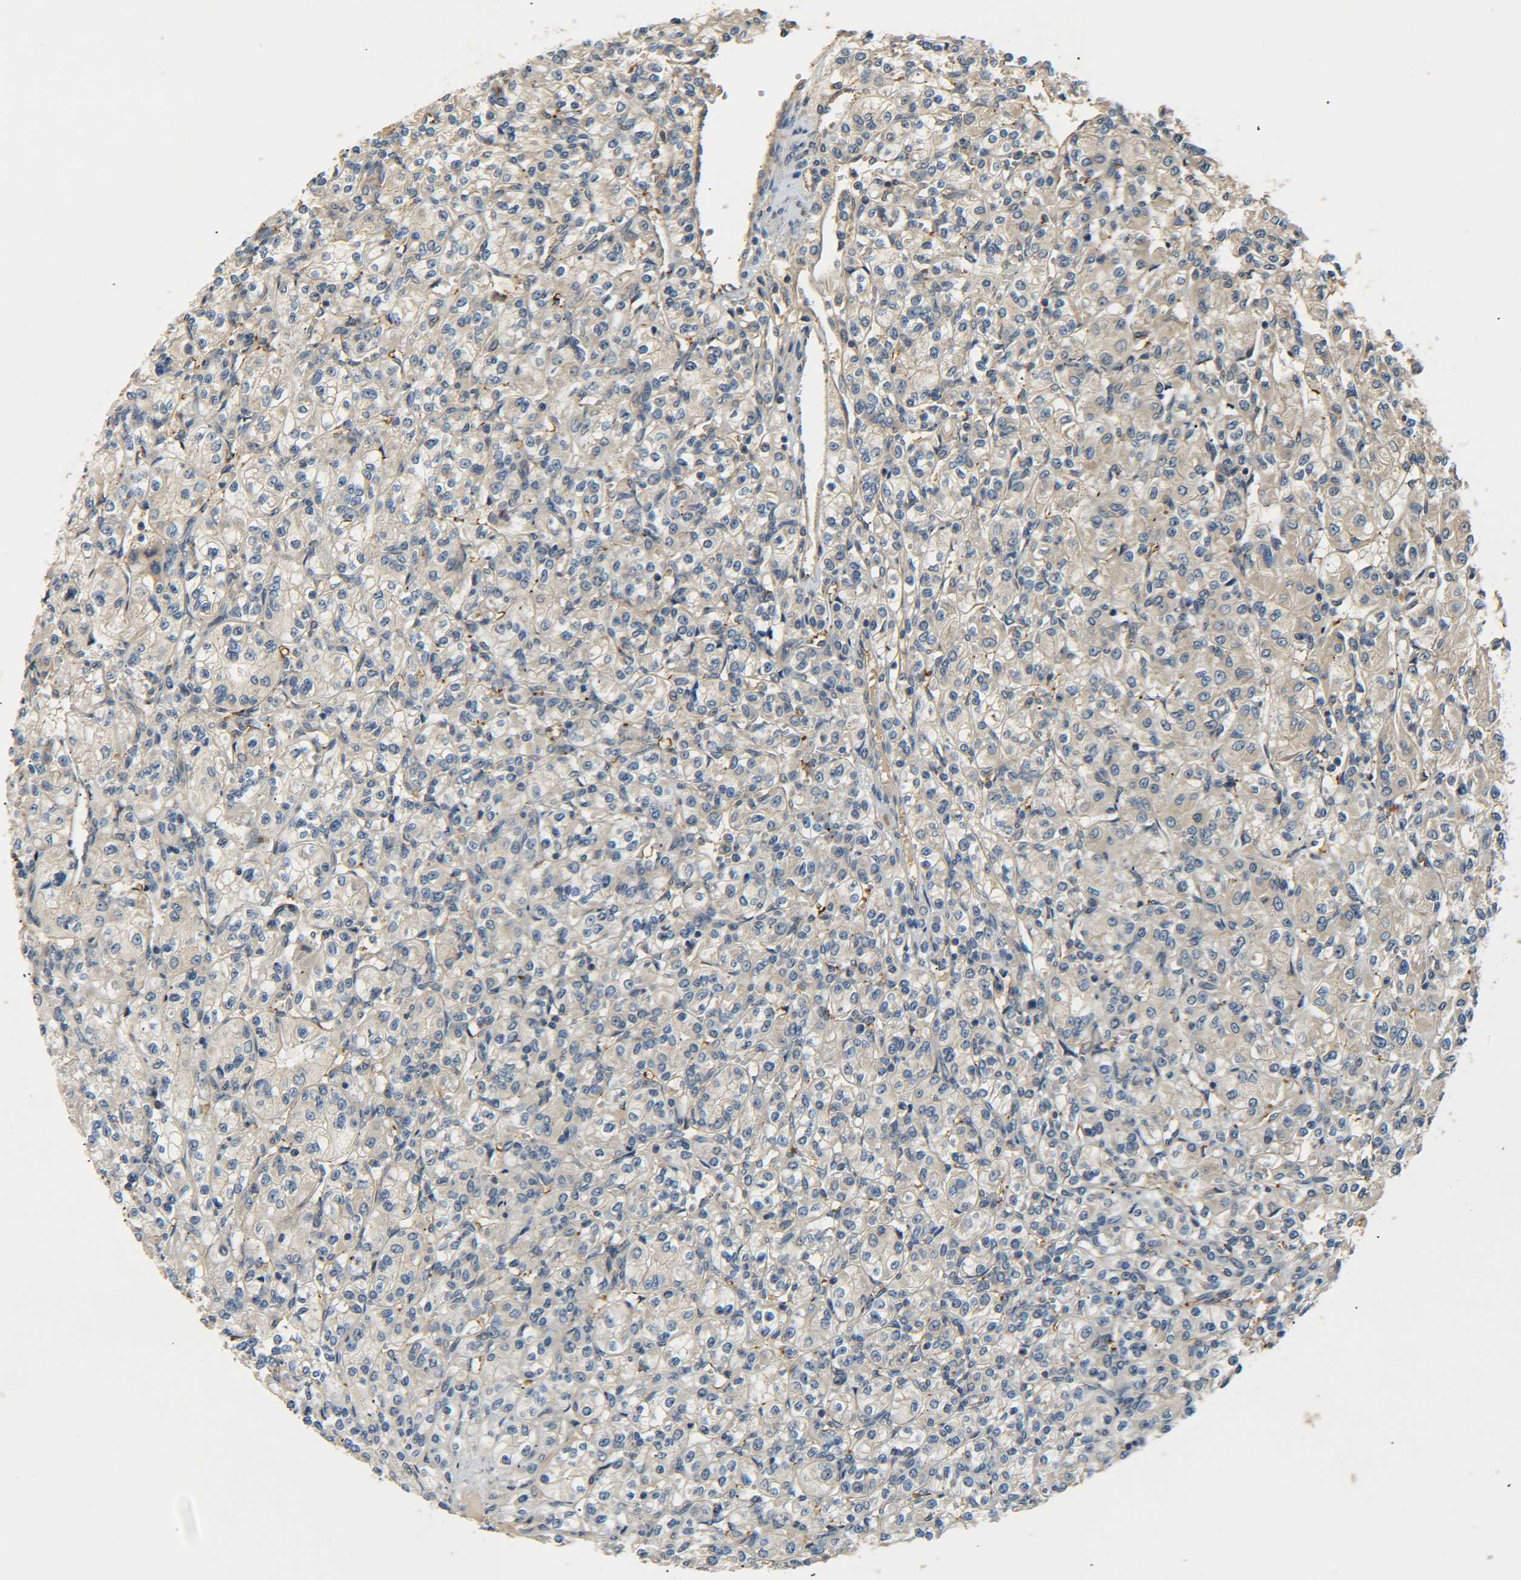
{"staining": {"intensity": "weak", "quantity": "<25%", "location": "cytoplasmic/membranous"}, "tissue": "renal cancer", "cell_type": "Tumor cells", "image_type": "cancer", "snomed": [{"axis": "morphology", "description": "Adenocarcinoma, NOS"}, {"axis": "topography", "description": "Kidney"}], "caption": "Photomicrograph shows no significant protein staining in tumor cells of adenocarcinoma (renal).", "gene": "LRCH3", "patient": {"sex": "male", "age": 77}}